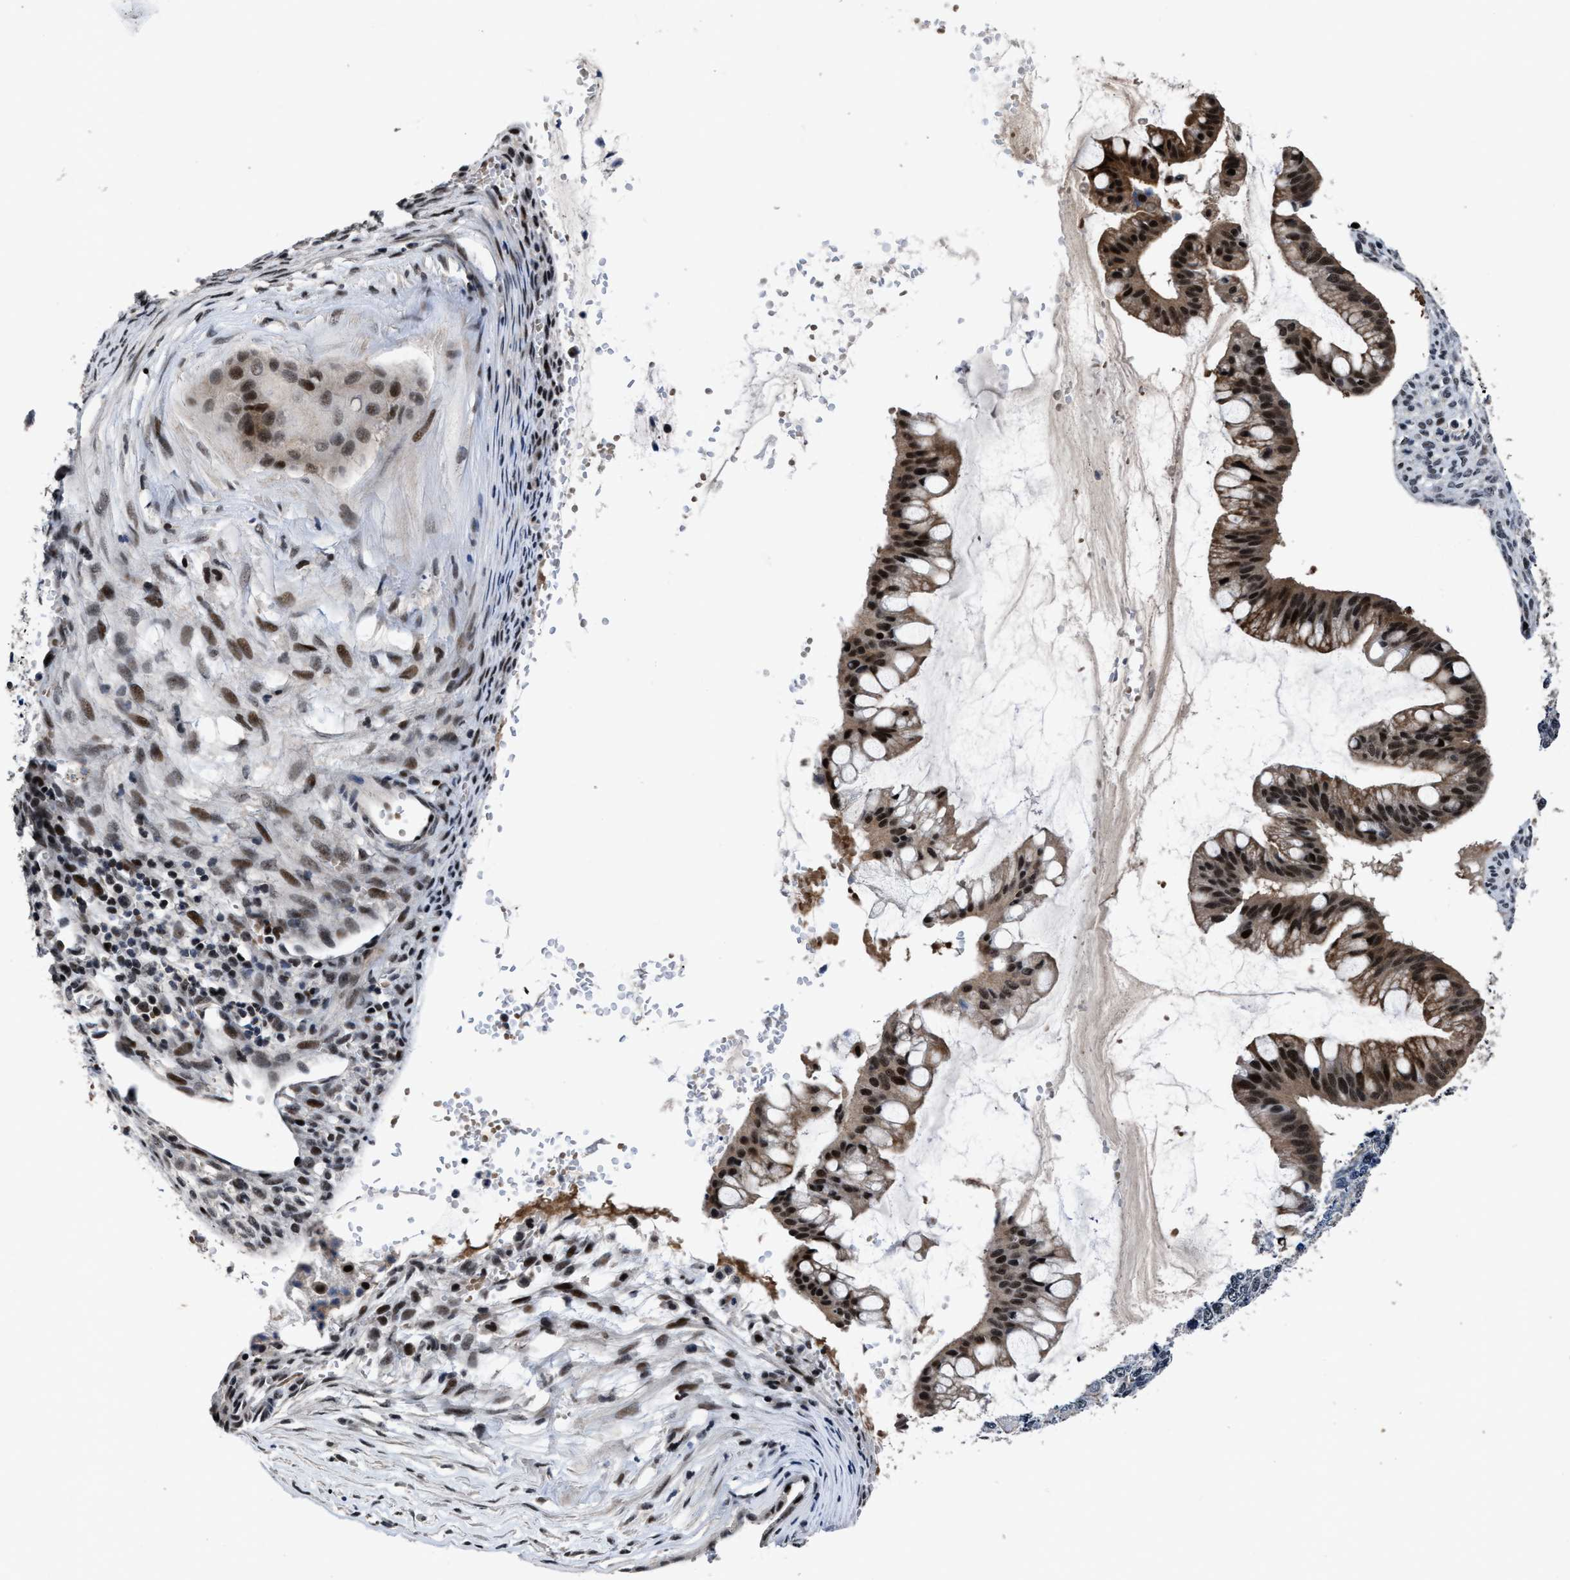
{"staining": {"intensity": "strong", "quantity": ">75%", "location": "cytoplasmic/membranous,nuclear"}, "tissue": "ovarian cancer", "cell_type": "Tumor cells", "image_type": "cancer", "snomed": [{"axis": "morphology", "description": "Cystadenocarcinoma, mucinous, NOS"}, {"axis": "topography", "description": "Ovary"}], "caption": "A high-resolution photomicrograph shows immunohistochemistry (IHC) staining of ovarian cancer (mucinous cystadenocarcinoma), which demonstrates strong cytoplasmic/membranous and nuclear expression in approximately >75% of tumor cells.", "gene": "ZNF233", "patient": {"sex": "female", "age": 73}}